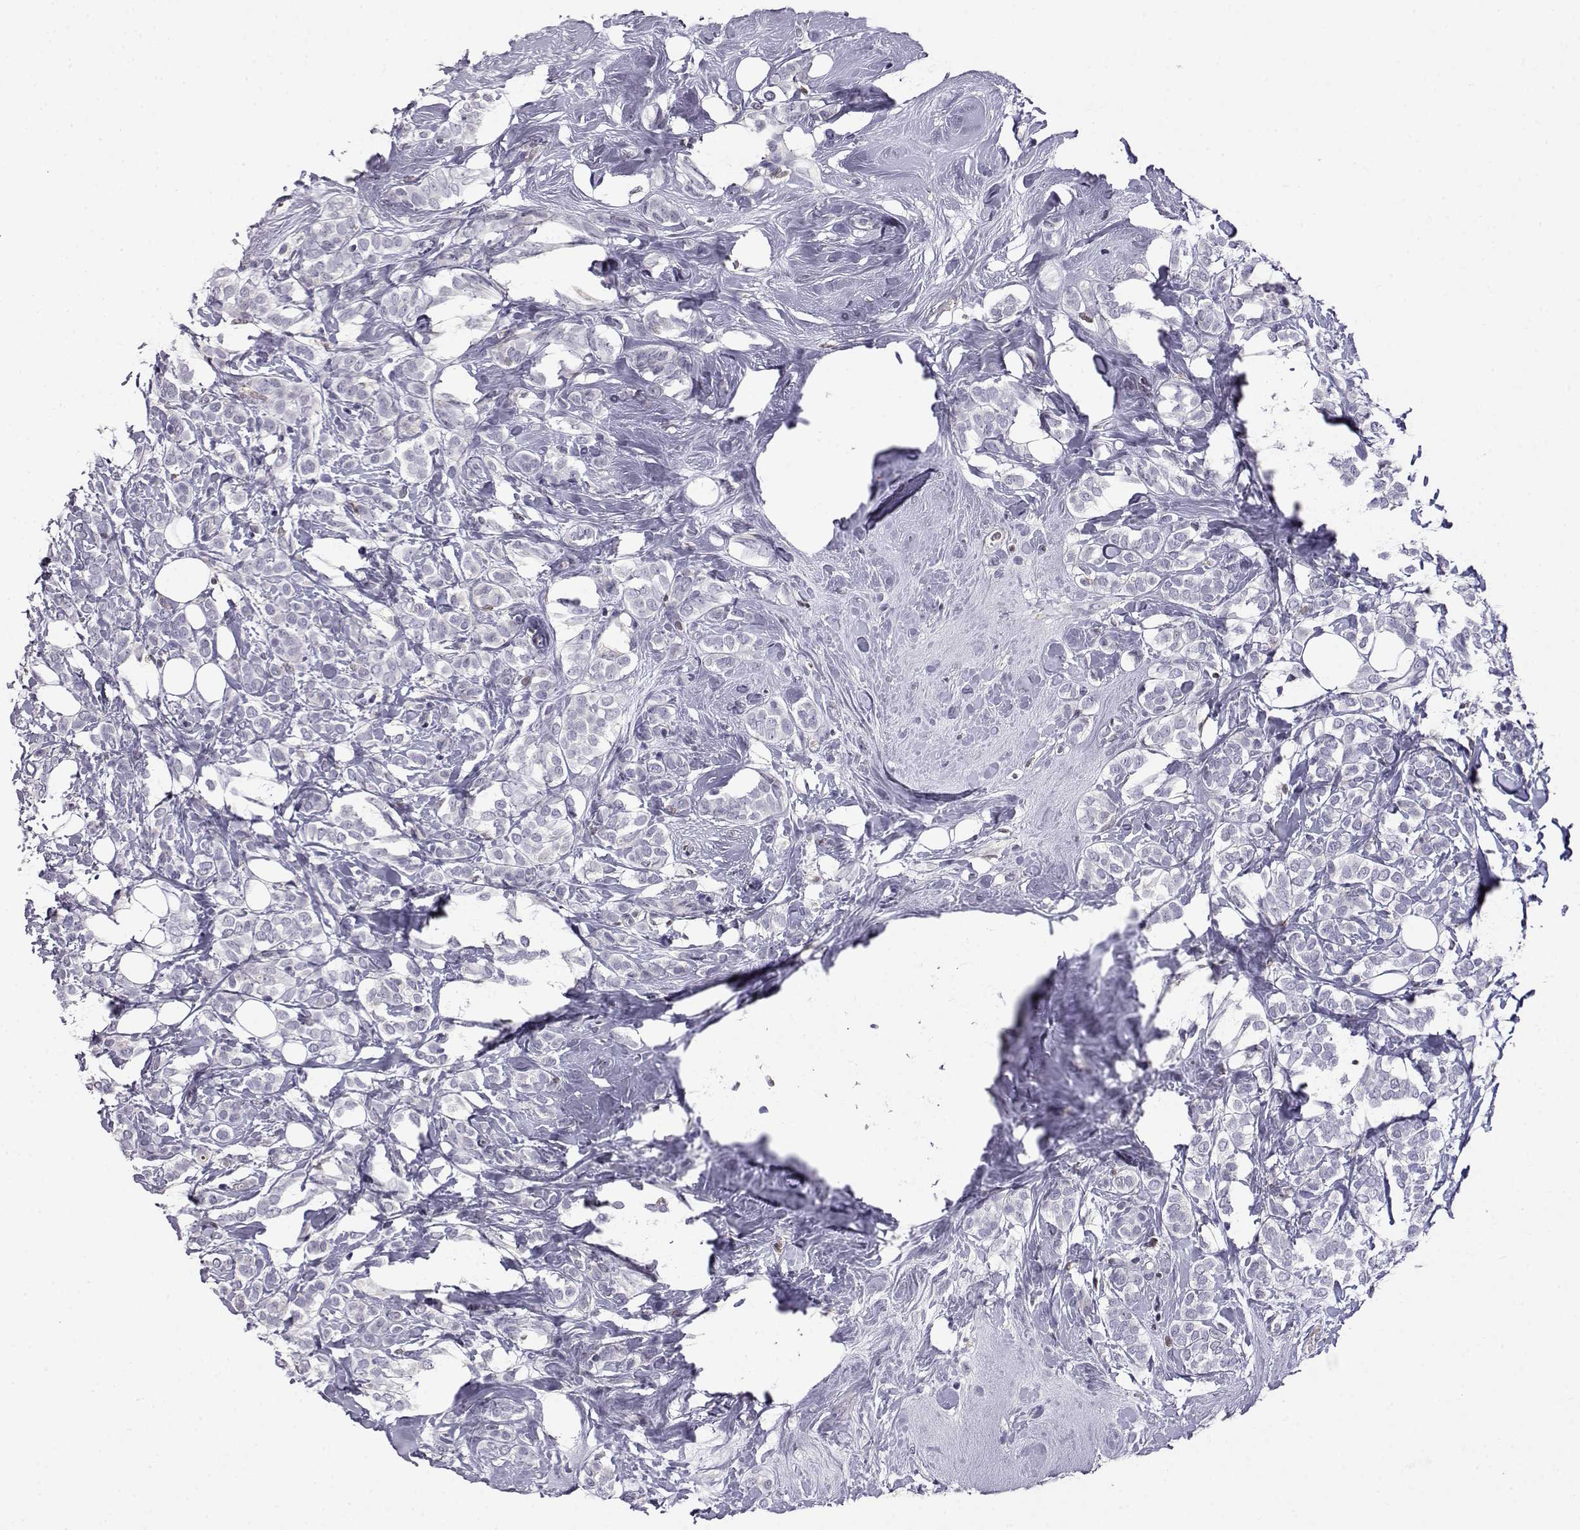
{"staining": {"intensity": "negative", "quantity": "none", "location": "none"}, "tissue": "breast cancer", "cell_type": "Tumor cells", "image_type": "cancer", "snomed": [{"axis": "morphology", "description": "Lobular carcinoma"}, {"axis": "topography", "description": "Breast"}], "caption": "Lobular carcinoma (breast) stained for a protein using immunohistochemistry (IHC) exhibits no expression tumor cells.", "gene": "AKR1B1", "patient": {"sex": "female", "age": 49}}